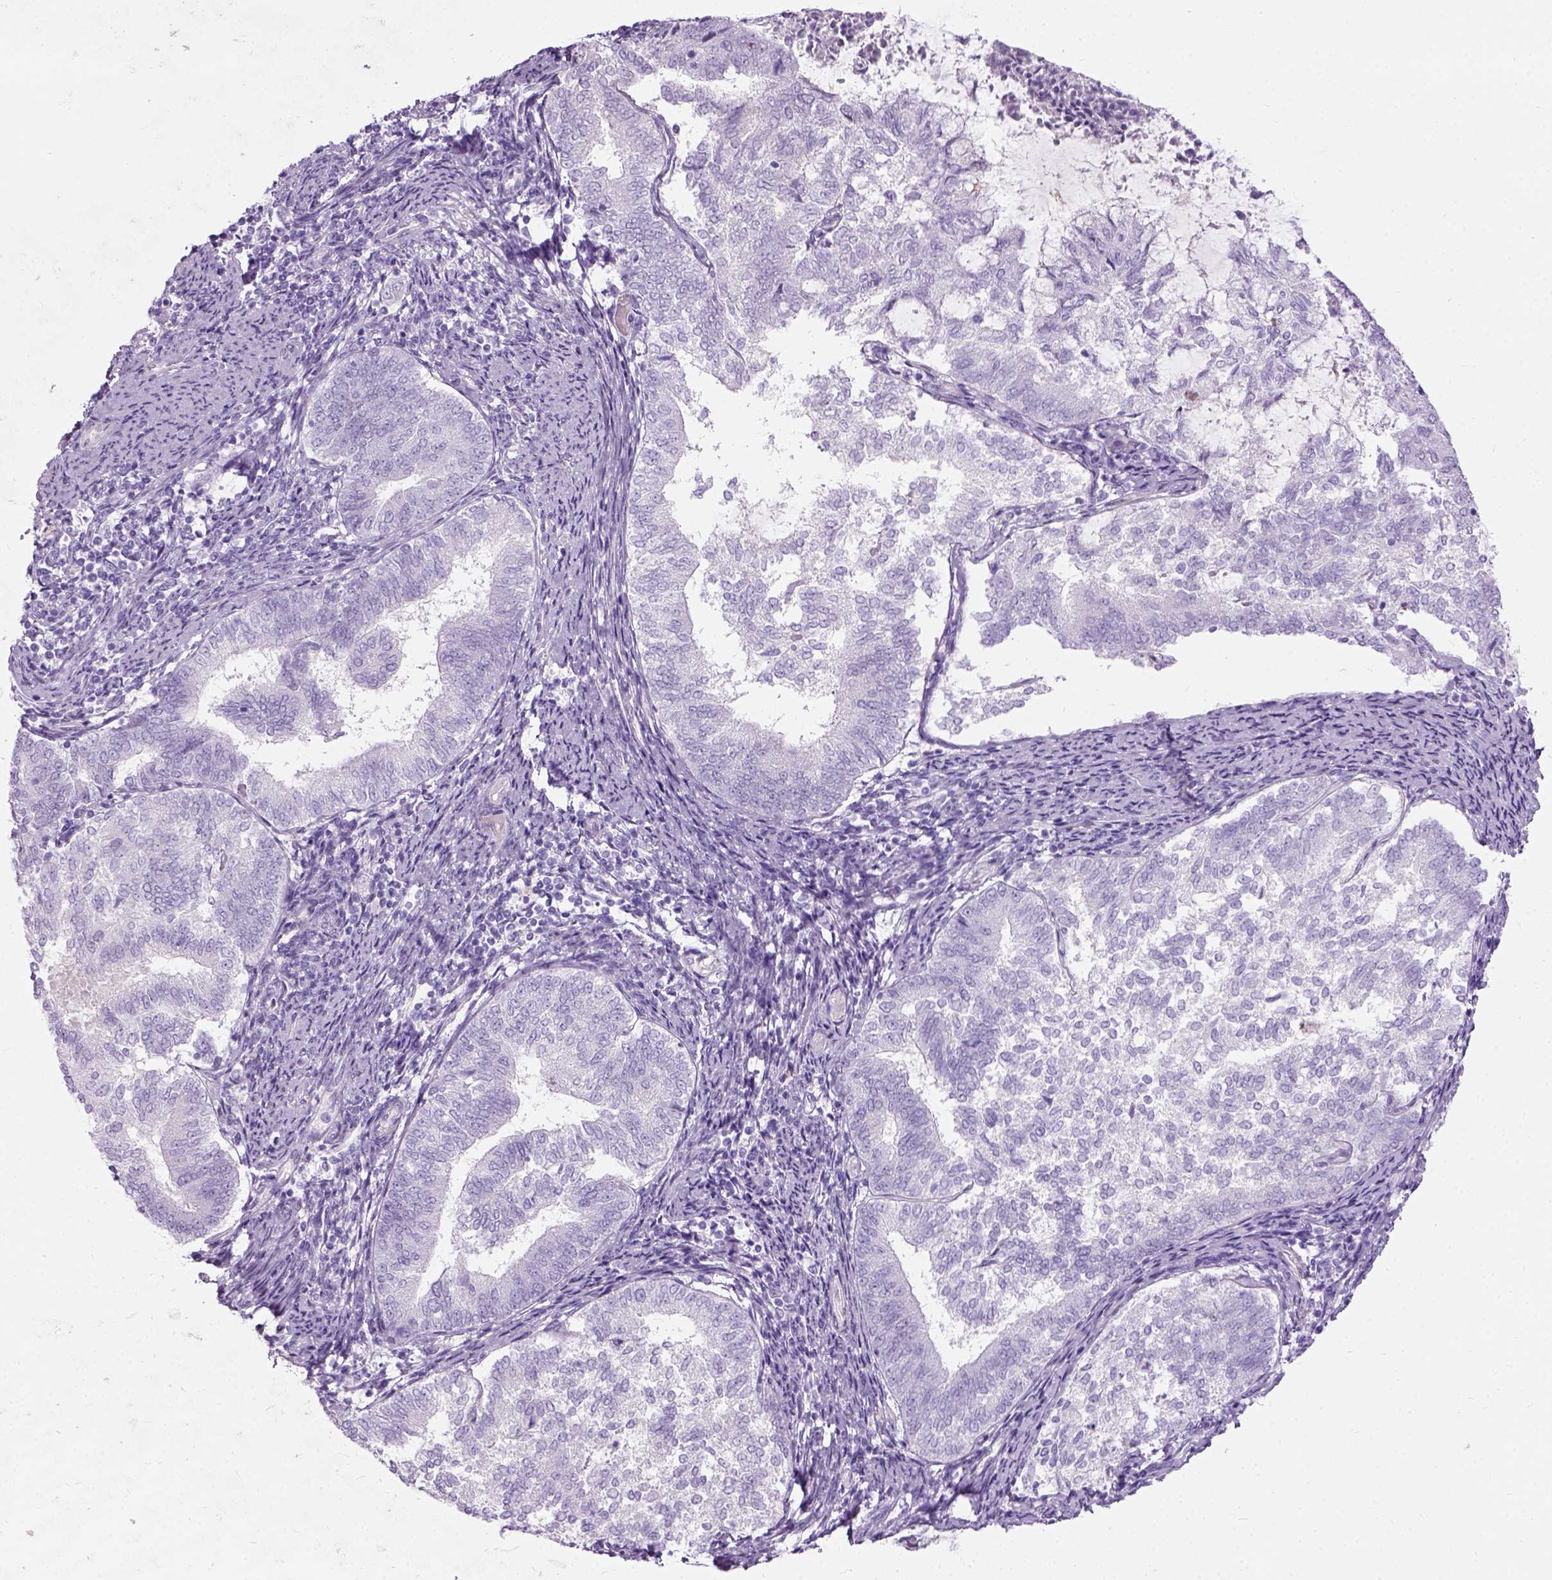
{"staining": {"intensity": "negative", "quantity": "none", "location": "none"}, "tissue": "endometrial cancer", "cell_type": "Tumor cells", "image_type": "cancer", "snomed": [{"axis": "morphology", "description": "Adenocarcinoma, NOS"}, {"axis": "topography", "description": "Endometrium"}], "caption": "Tumor cells show no significant protein positivity in endometrial adenocarcinoma.", "gene": "AXDND1", "patient": {"sex": "female", "age": 65}}